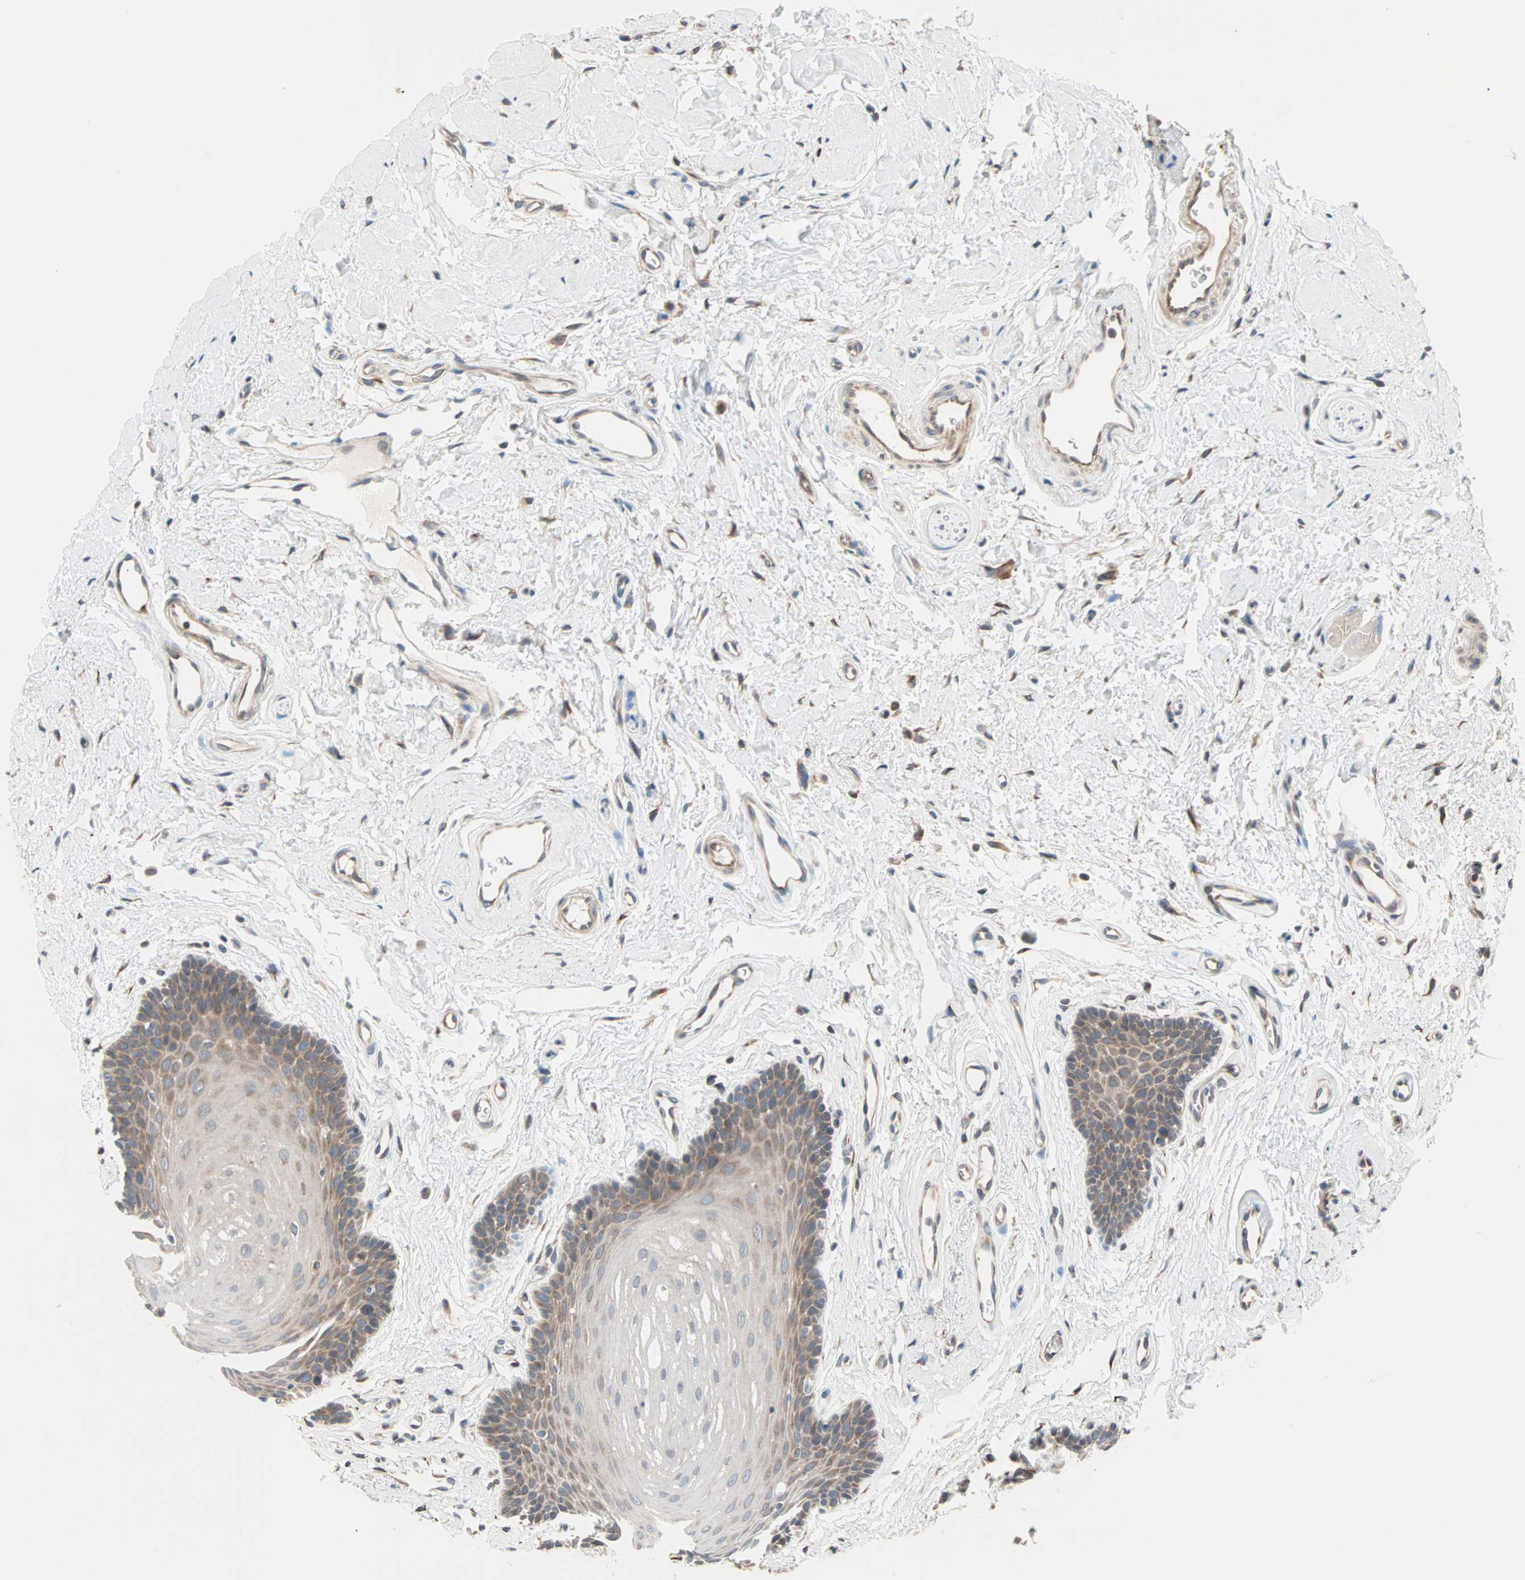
{"staining": {"intensity": "moderate", "quantity": "<25%", "location": "cytoplasmic/membranous"}, "tissue": "oral mucosa", "cell_type": "Squamous epithelial cells", "image_type": "normal", "snomed": [{"axis": "morphology", "description": "Normal tissue, NOS"}, {"axis": "topography", "description": "Oral tissue"}], "caption": "High-power microscopy captured an immunohistochemistry histopathology image of benign oral mucosa, revealing moderate cytoplasmic/membranous staining in approximately <25% of squamous epithelial cells.", "gene": "SAR1A", "patient": {"sex": "male", "age": 62}}